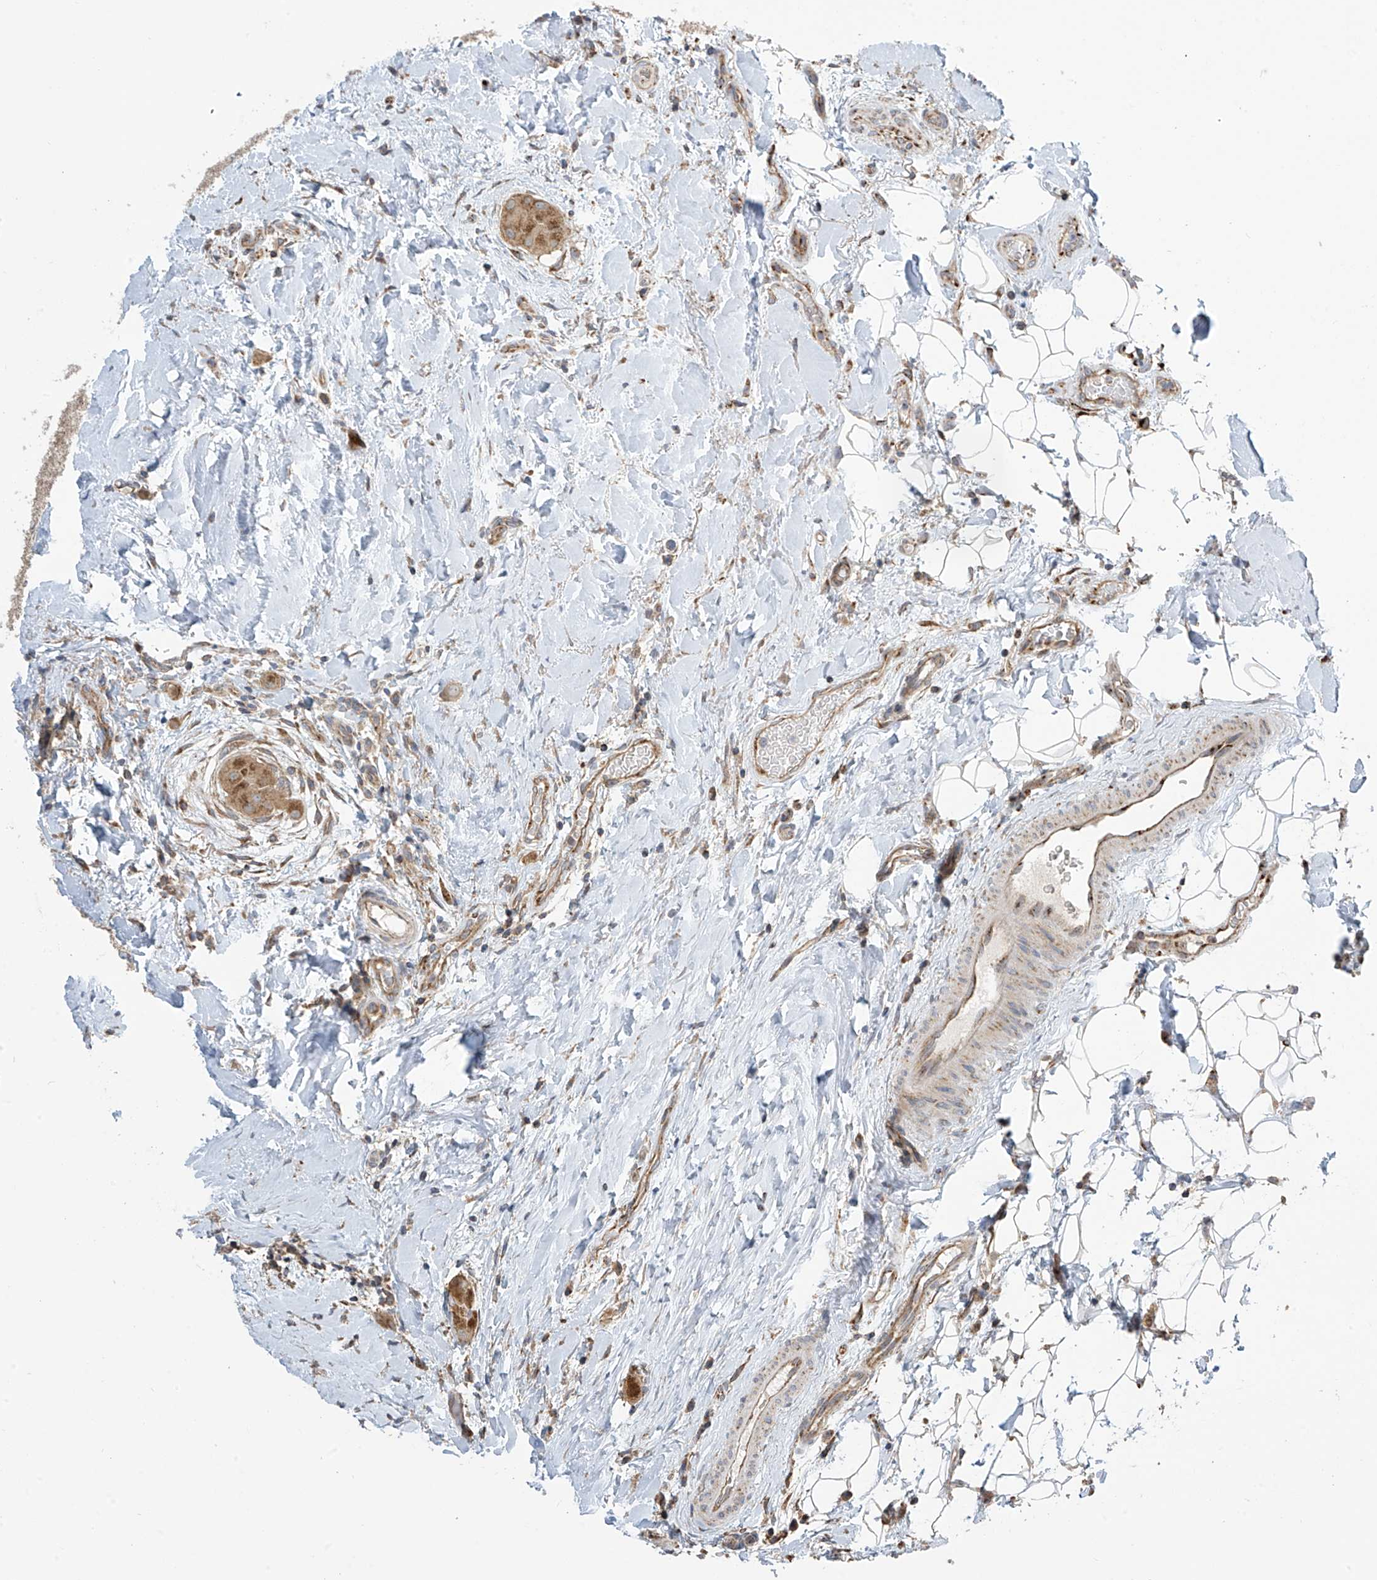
{"staining": {"intensity": "moderate", "quantity": ">75%", "location": "cytoplasmic/membranous"}, "tissue": "thyroid cancer", "cell_type": "Tumor cells", "image_type": "cancer", "snomed": [{"axis": "morphology", "description": "Papillary adenocarcinoma, NOS"}, {"axis": "topography", "description": "Thyroid gland"}], "caption": "Immunohistochemistry (IHC) (DAB) staining of human thyroid cancer (papillary adenocarcinoma) shows moderate cytoplasmic/membranous protein staining in approximately >75% of tumor cells.", "gene": "PNPT1", "patient": {"sex": "male", "age": 33}}